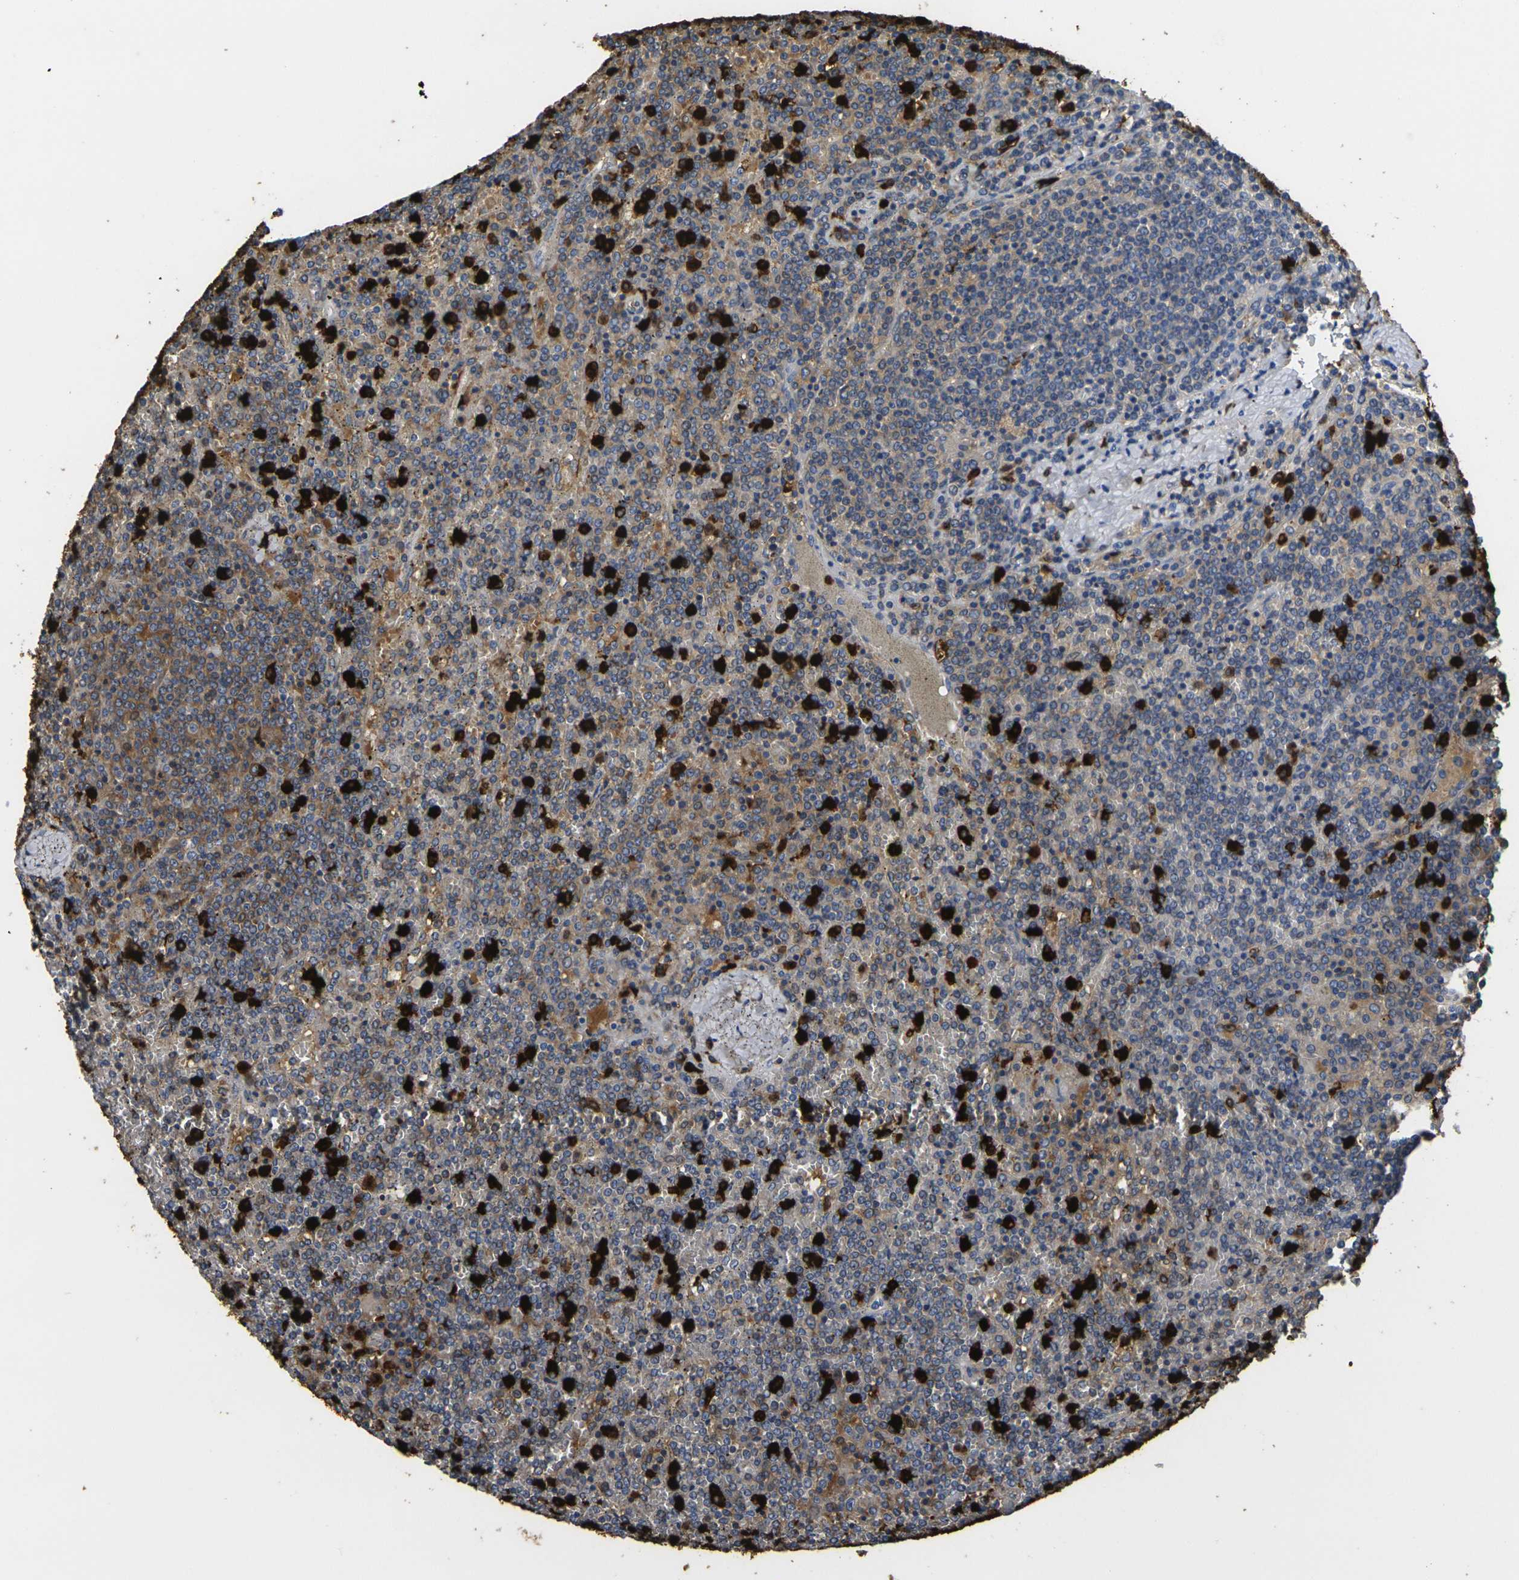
{"staining": {"intensity": "moderate", "quantity": "25%-75%", "location": "cytoplasmic/membranous"}, "tissue": "lymphoma", "cell_type": "Tumor cells", "image_type": "cancer", "snomed": [{"axis": "morphology", "description": "Malignant lymphoma, non-Hodgkin's type, Low grade"}, {"axis": "topography", "description": "Spleen"}], "caption": "An IHC histopathology image of tumor tissue is shown. Protein staining in brown highlights moderate cytoplasmic/membranous positivity in low-grade malignant lymphoma, non-Hodgkin's type within tumor cells.", "gene": "S100A9", "patient": {"sex": "female", "age": 19}}